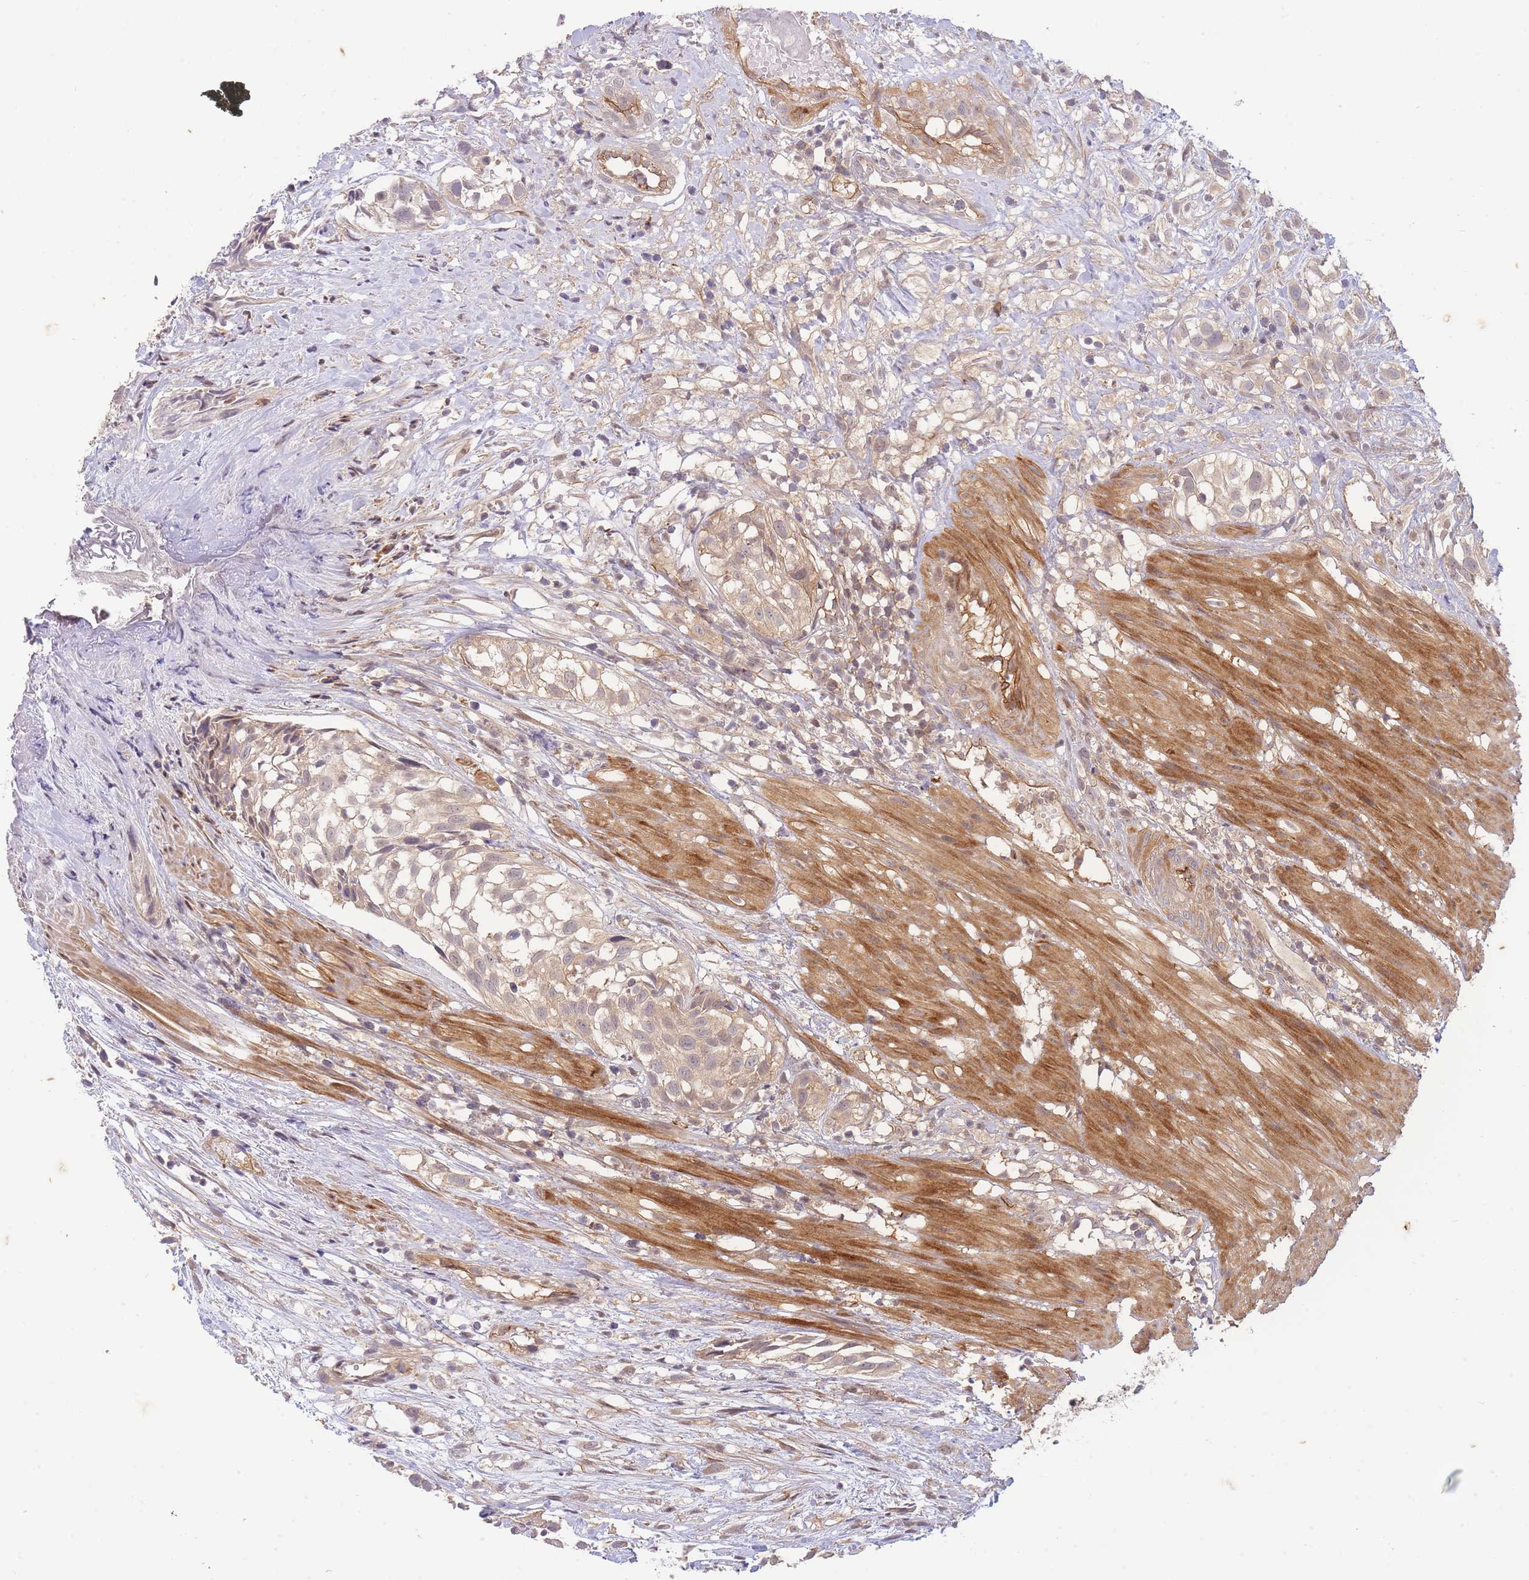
{"staining": {"intensity": "weak", "quantity": ">75%", "location": "cytoplasmic/membranous"}, "tissue": "urothelial cancer", "cell_type": "Tumor cells", "image_type": "cancer", "snomed": [{"axis": "morphology", "description": "Urothelial carcinoma, High grade"}, {"axis": "topography", "description": "Urinary bladder"}], "caption": "This is an image of immunohistochemistry staining of high-grade urothelial carcinoma, which shows weak positivity in the cytoplasmic/membranous of tumor cells.", "gene": "ST8SIA4", "patient": {"sex": "male", "age": 56}}